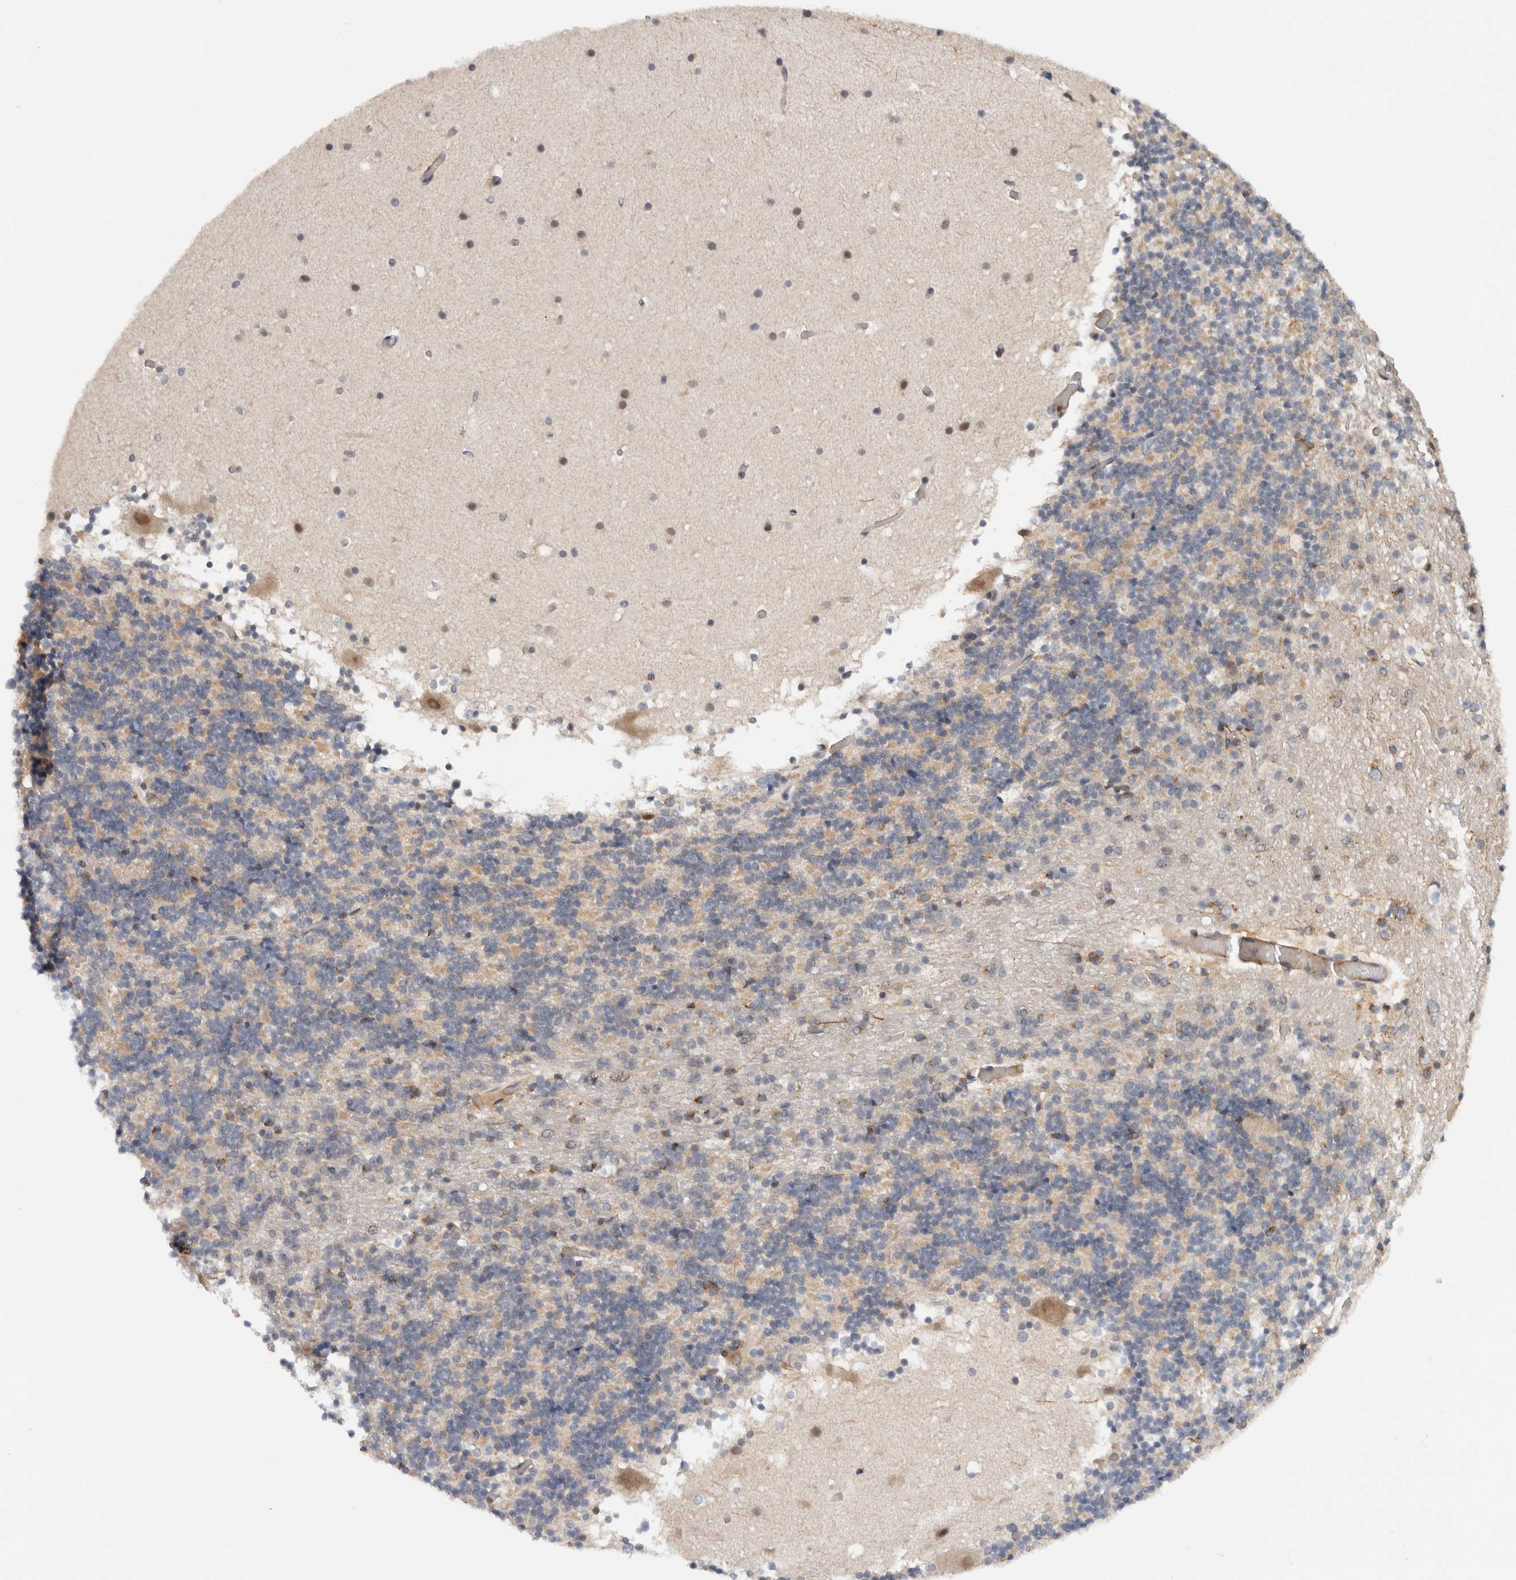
{"staining": {"intensity": "weak", "quantity": "25%-75%", "location": "cytoplasmic/membranous"}, "tissue": "cerebellum", "cell_type": "Cells in granular layer", "image_type": "normal", "snomed": [{"axis": "morphology", "description": "Normal tissue, NOS"}, {"axis": "topography", "description": "Cerebellum"}], "caption": "This micrograph exhibits immunohistochemistry staining of unremarkable human cerebellum, with low weak cytoplasmic/membranous positivity in approximately 25%-75% of cells in granular layer.", "gene": "CMC2", "patient": {"sex": "male", "age": 57}}